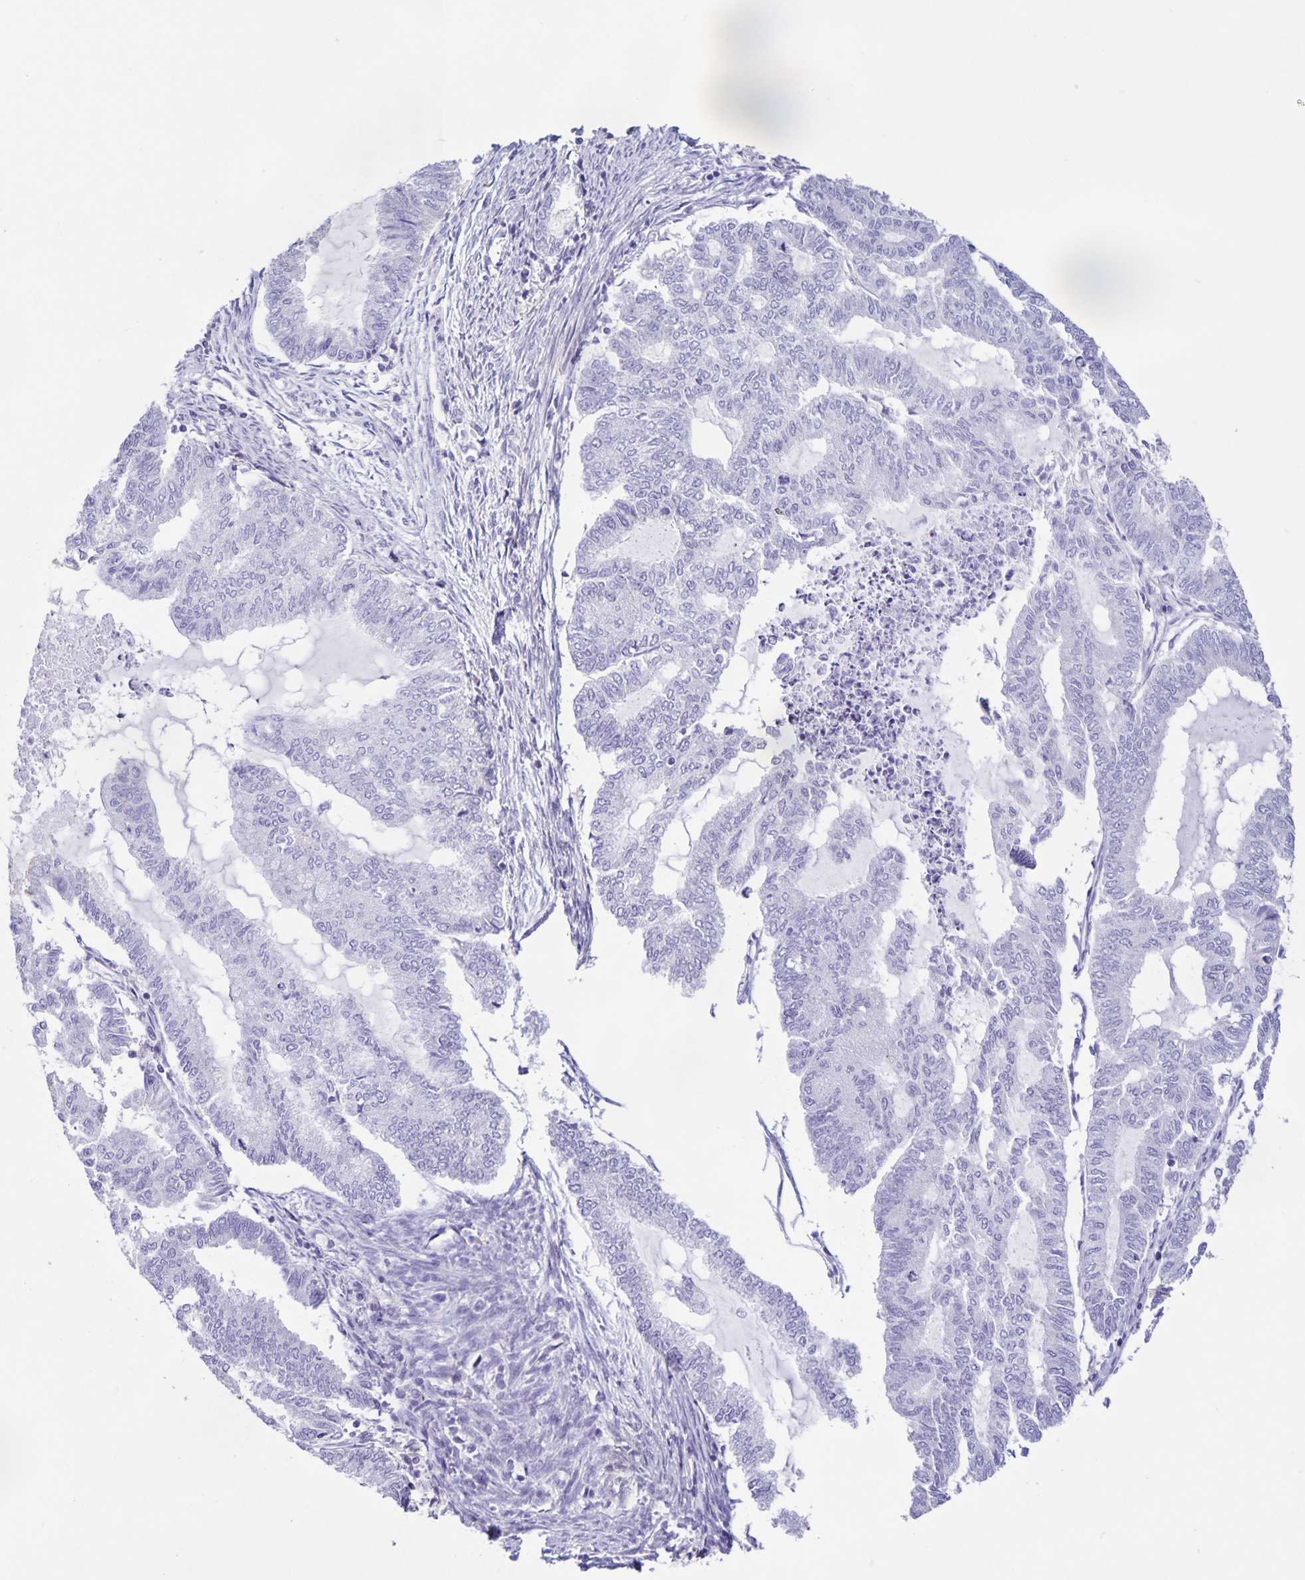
{"staining": {"intensity": "negative", "quantity": "none", "location": "none"}, "tissue": "endometrial cancer", "cell_type": "Tumor cells", "image_type": "cancer", "snomed": [{"axis": "morphology", "description": "Adenocarcinoma, NOS"}, {"axis": "topography", "description": "Endometrium"}], "caption": "Human endometrial adenocarcinoma stained for a protein using IHC demonstrates no expression in tumor cells.", "gene": "BOLL", "patient": {"sex": "female", "age": 79}}